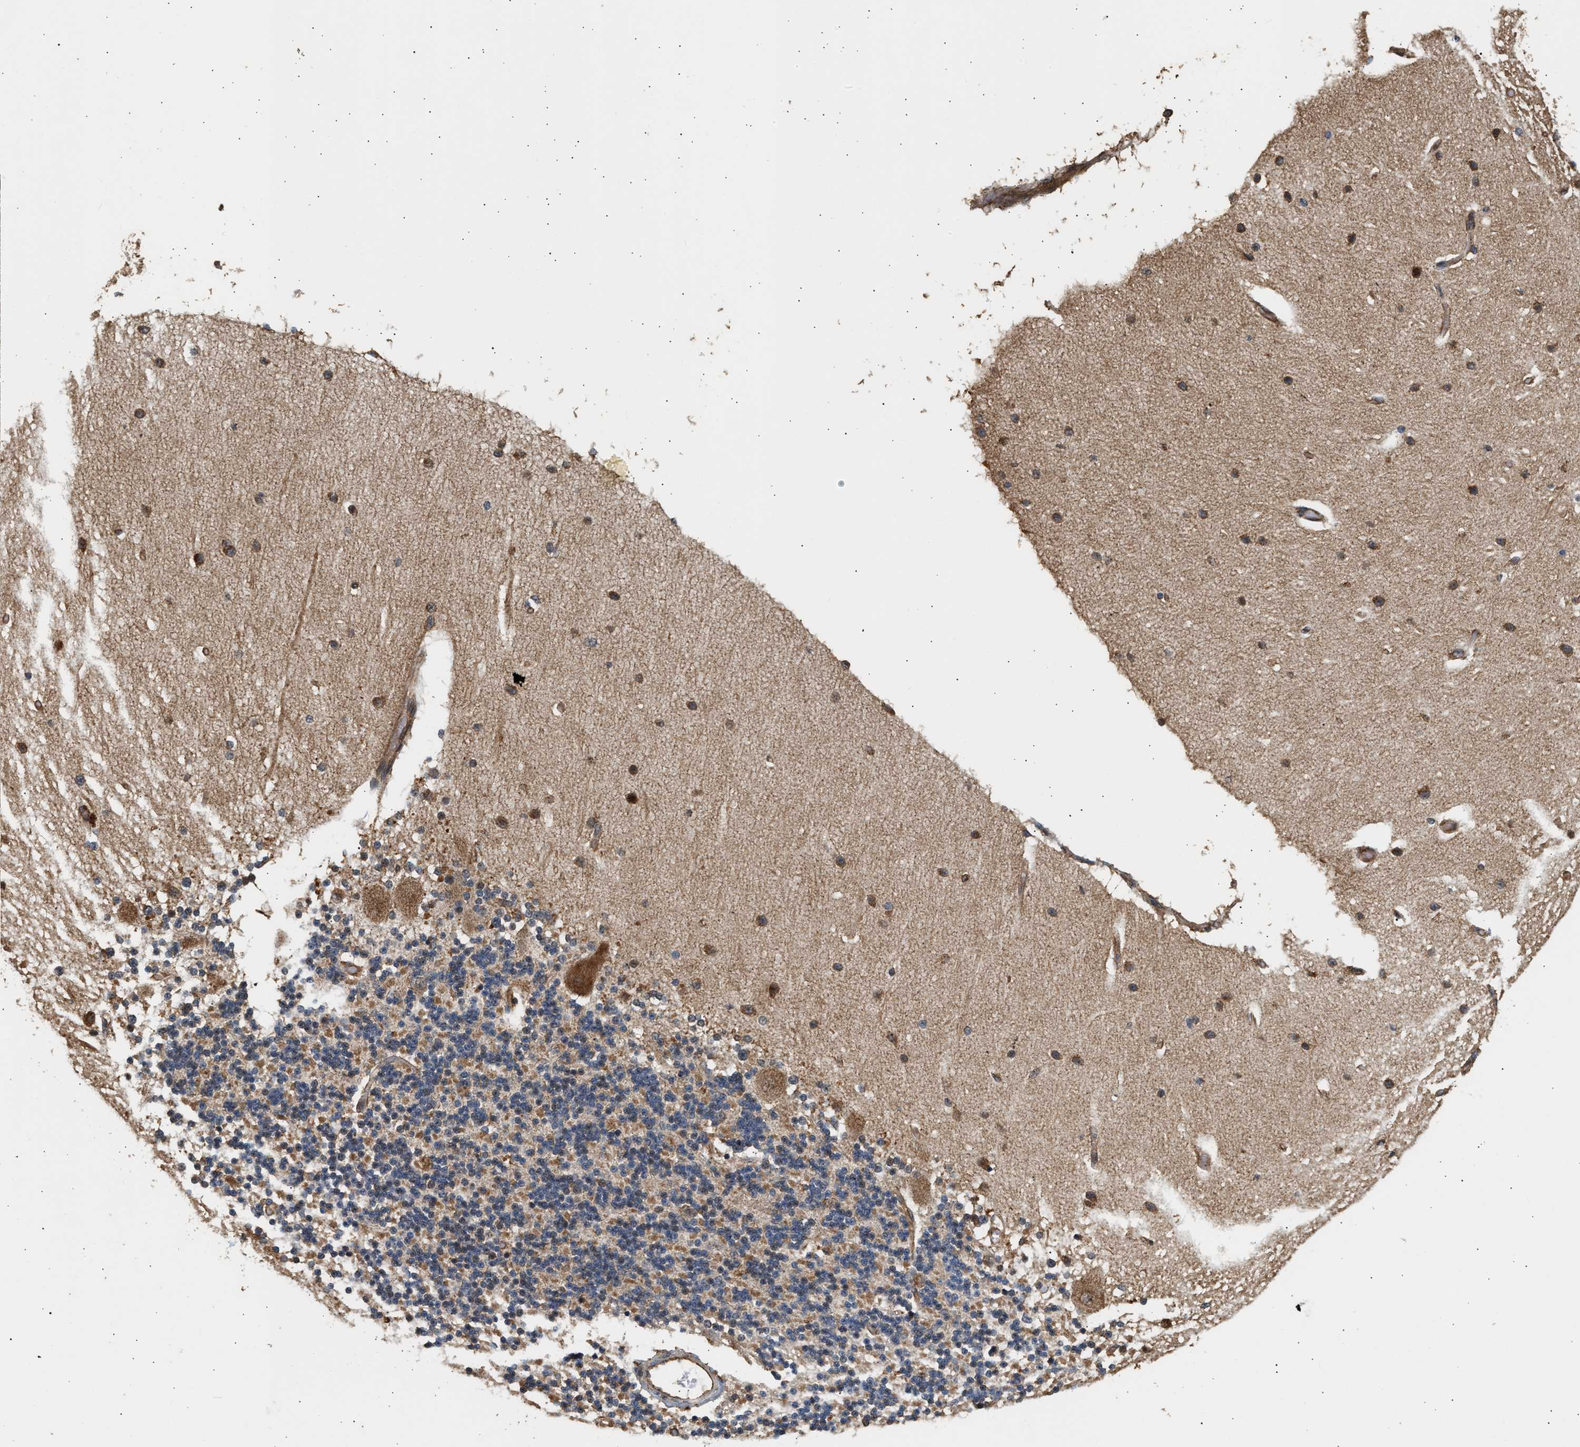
{"staining": {"intensity": "weak", "quantity": "25%-75%", "location": "cytoplasmic/membranous"}, "tissue": "cerebellum", "cell_type": "Cells in granular layer", "image_type": "normal", "snomed": [{"axis": "morphology", "description": "Normal tissue, NOS"}, {"axis": "topography", "description": "Cerebellum"}], "caption": "Benign cerebellum was stained to show a protein in brown. There is low levels of weak cytoplasmic/membranous staining in about 25%-75% of cells in granular layer.", "gene": "DUSP14", "patient": {"sex": "female", "age": 54}}